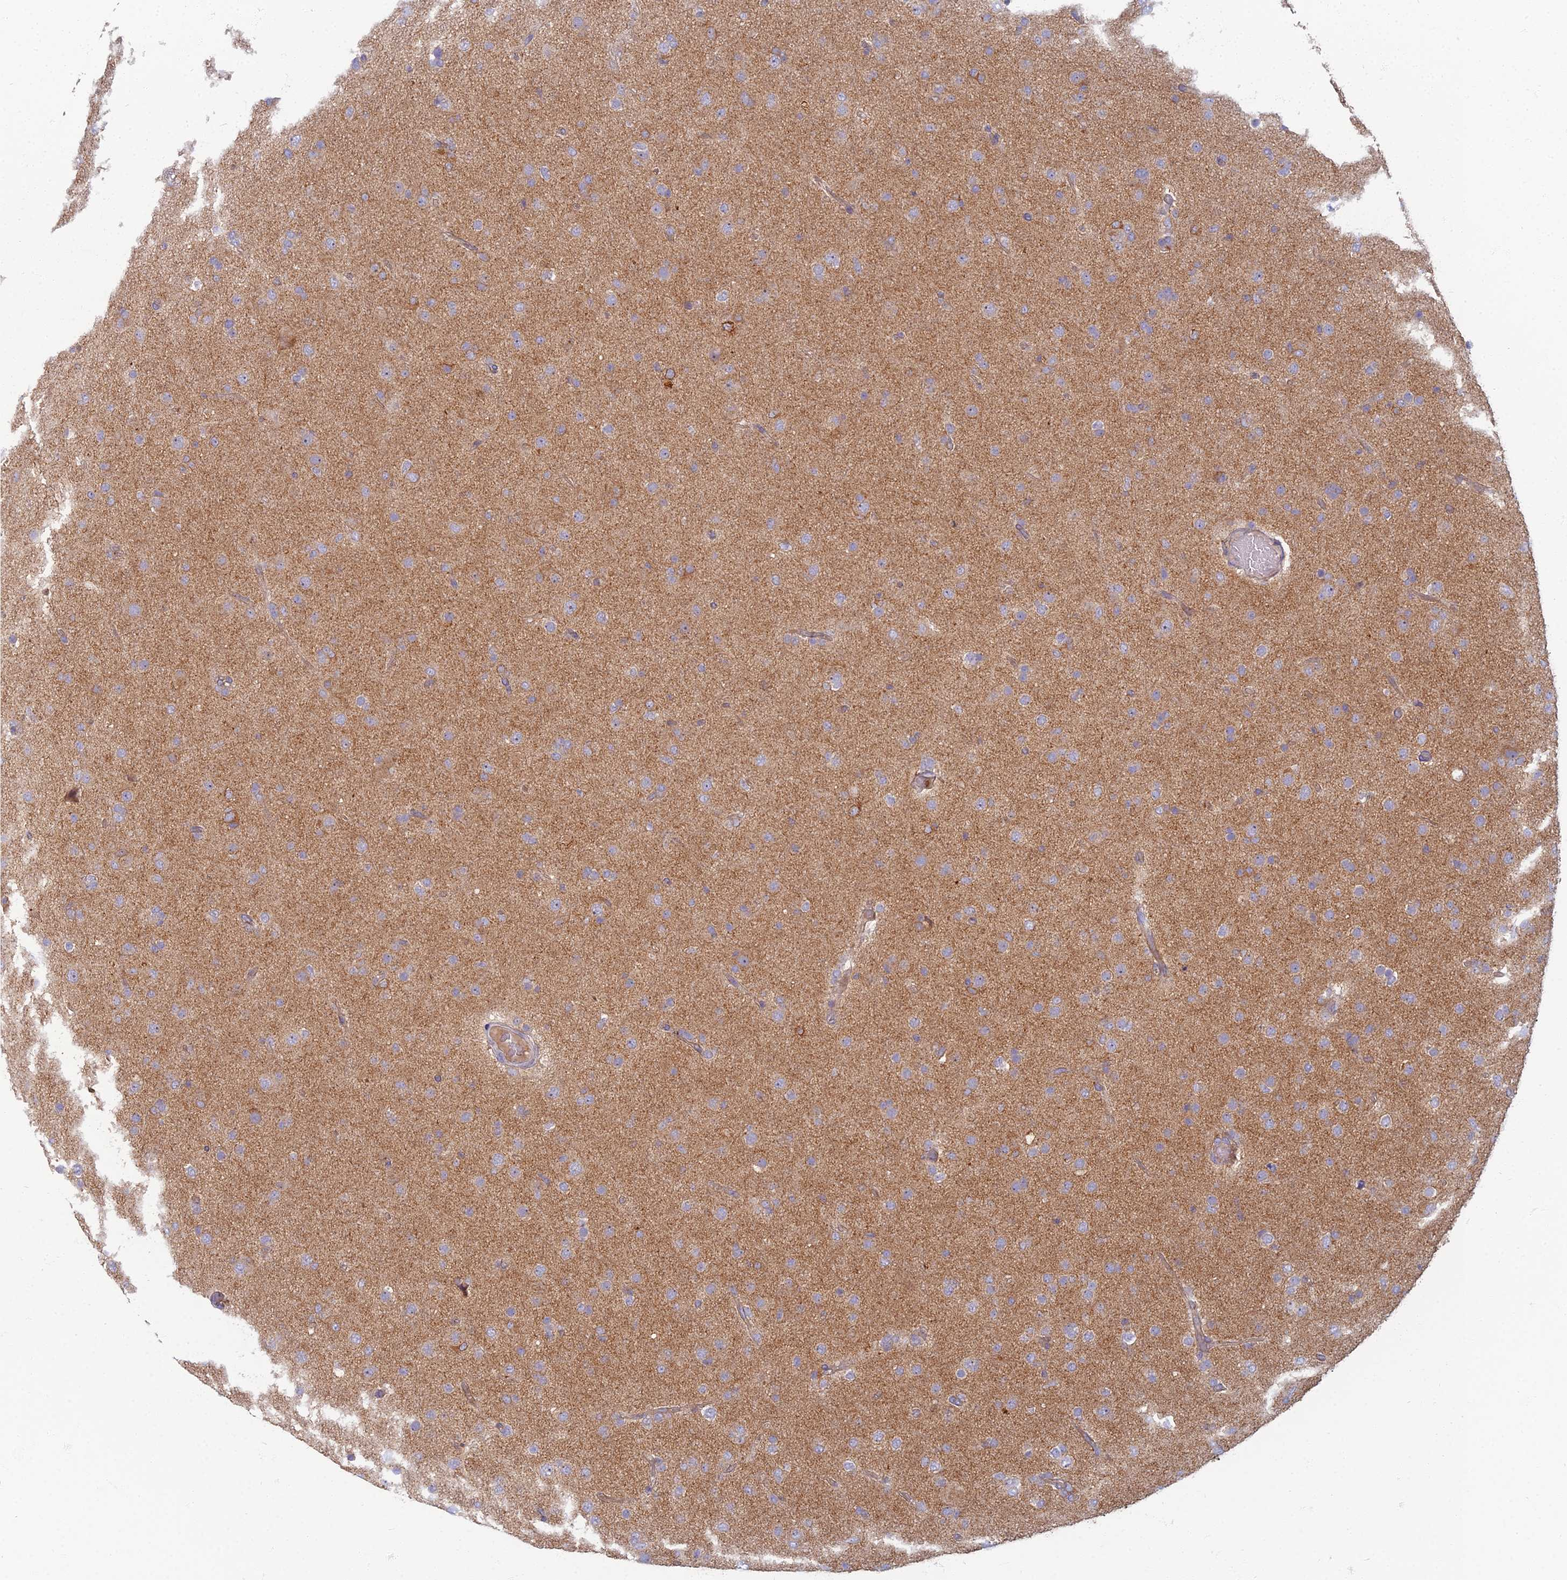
{"staining": {"intensity": "weak", "quantity": "25%-75%", "location": "cytoplasmic/membranous"}, "tissue": "glioma", "cell_type": "Tumor cells", "image_type": "cancer", "snomed": [{"axis": "morphology", "description": "Glioma, malignant, Low grade"}, {"axis": "topography", "description": "Brain"}], "caption": "Glioma was stained to show a protein in brown. There is low levels of weak cytoplasmic/membranous expression in about 25%-75% of tumor cells.", "gene": "PROX2", "patient": {"sex": "male", "age": 65}}